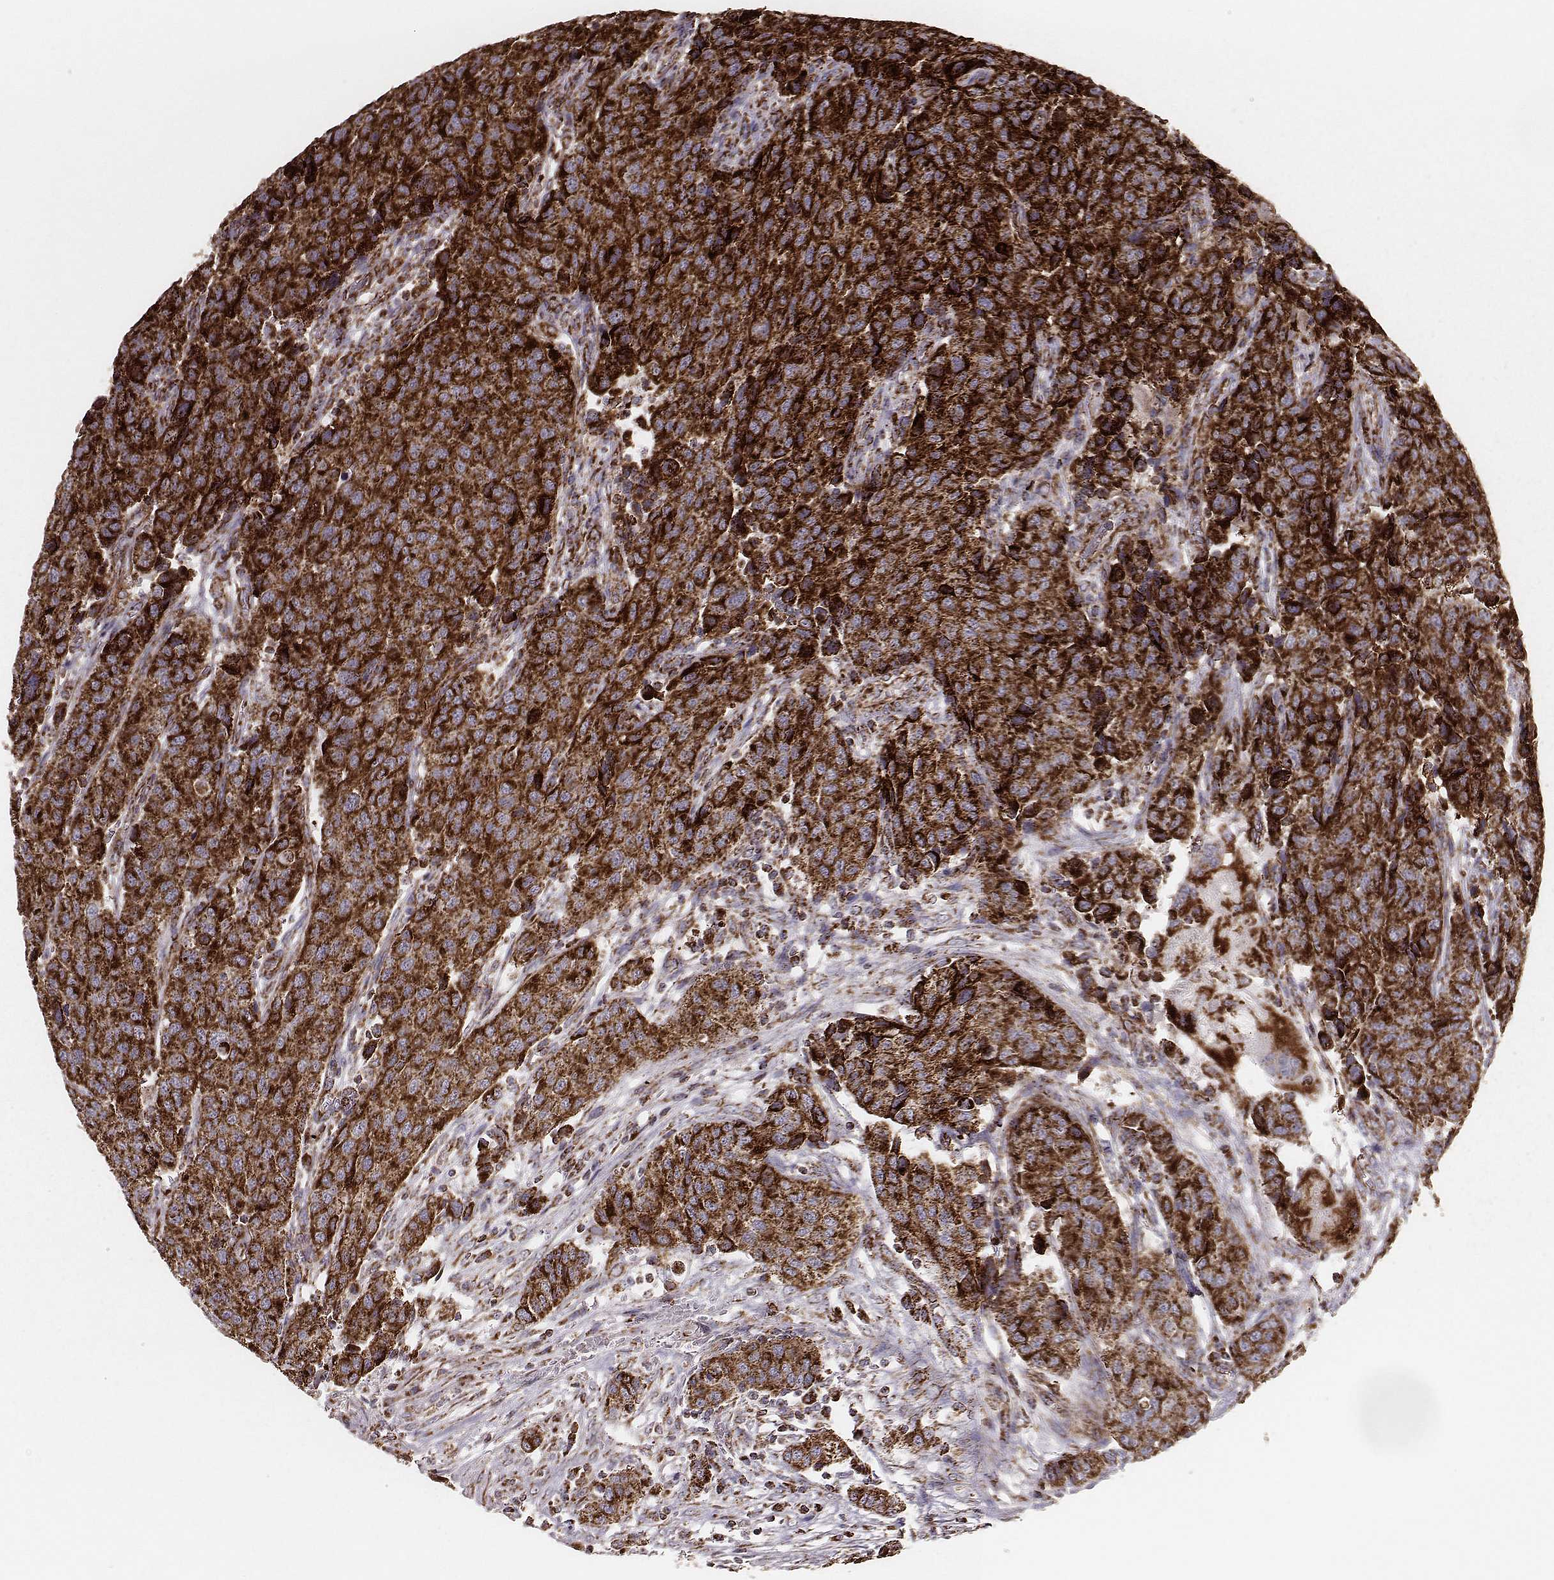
{"staining": {"intensity": "strong", "quantity": ">75%", "location": "cytoplasmic/membranous"}, "tissue": "urothelial cancer", "cell_type": "Tumor cells", "image_type": "cancer", "snomed": [{"axis": "morphology", "description": "Urothelial carcinoma, High grade"}, {"axis": "topography", "description": "Urinary bladder"}], "caption": "Immunohistochemical staining of human high-grade urothelial carcinoma exhibits high levels of strong cytoplasmic/membranous staining in about >75% of tumor cells.", "gene": "TUFM", "patient": {"sex": "female", "age": 58}}